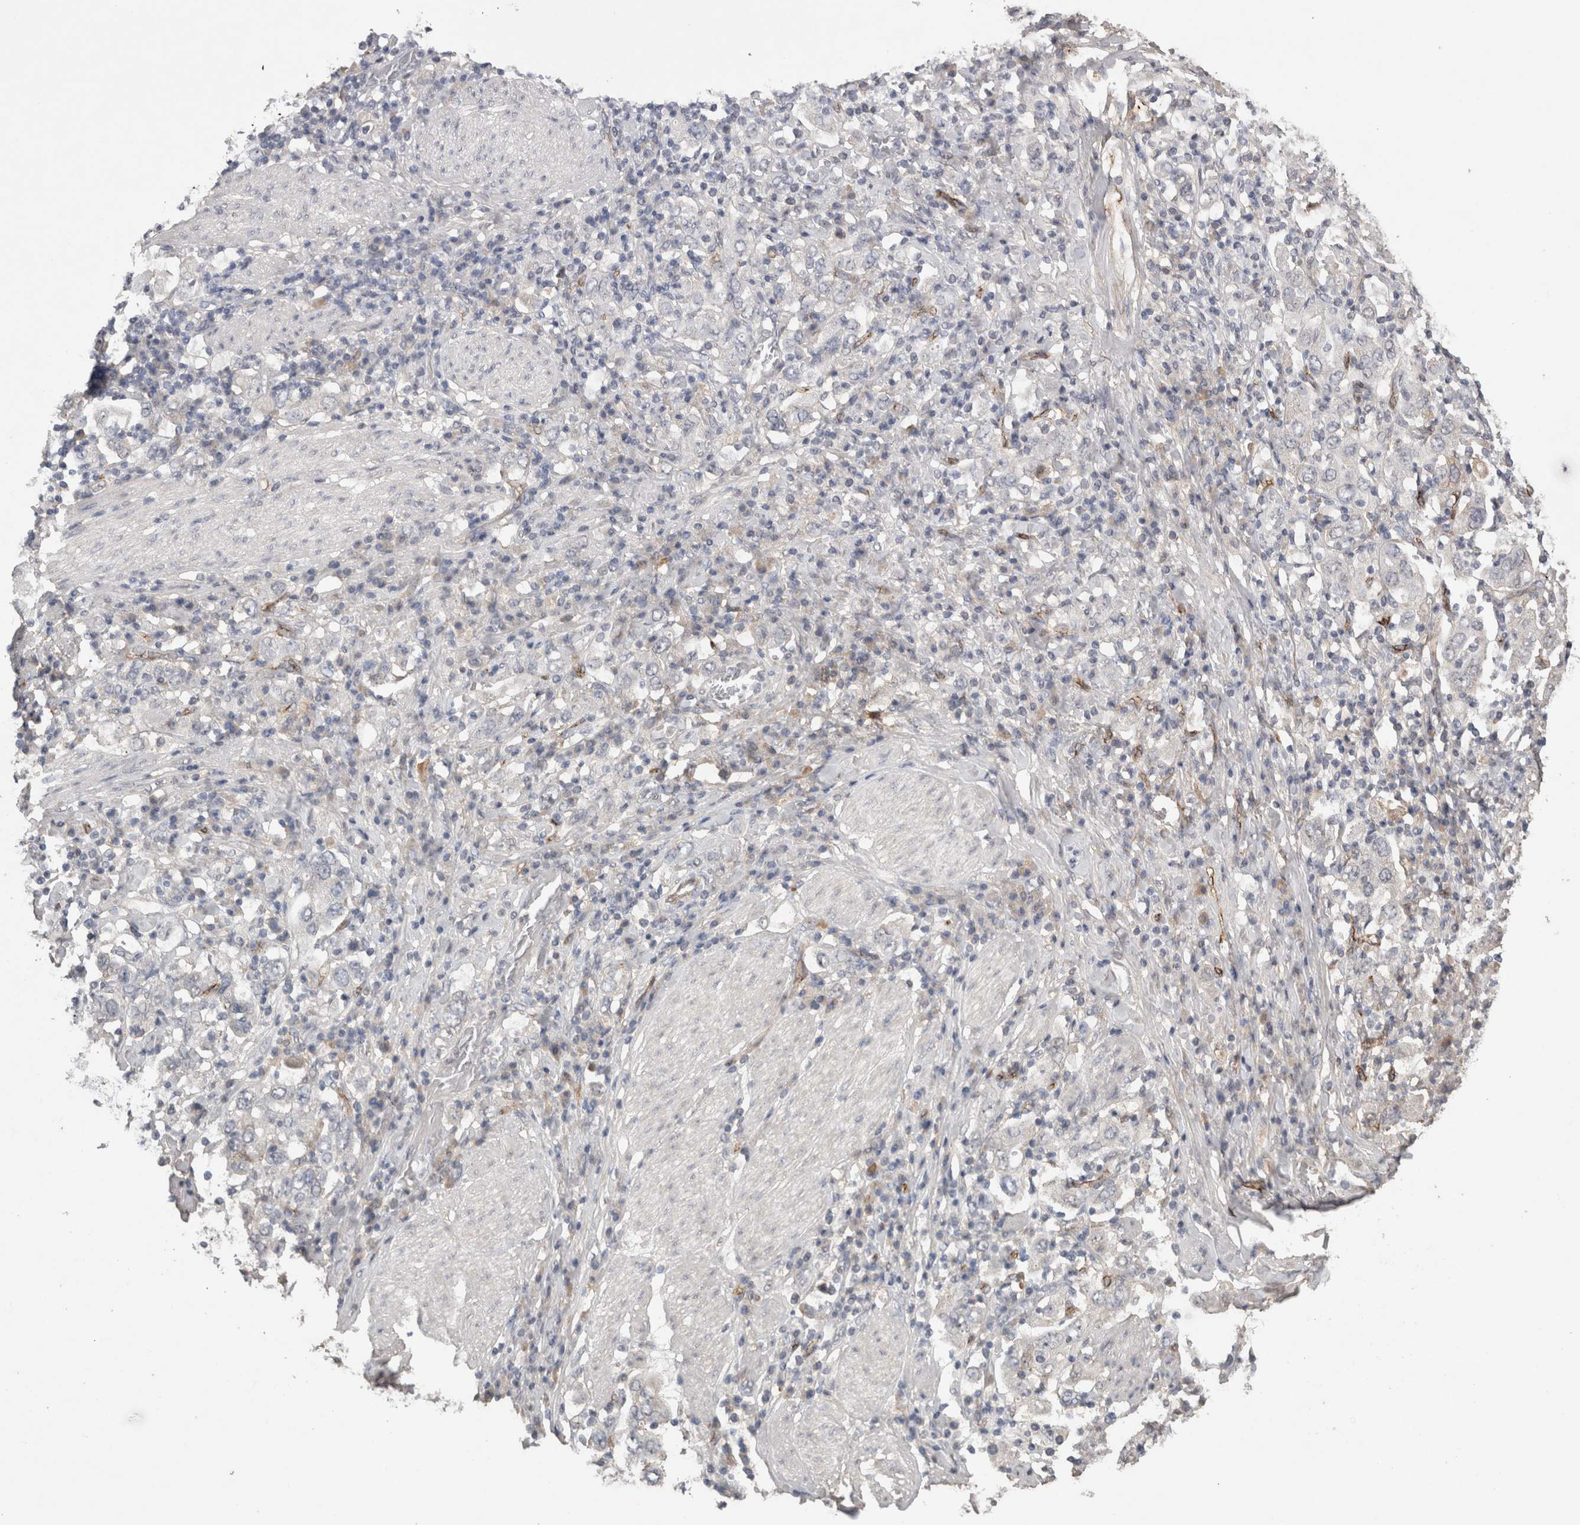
{"staining": {"intensity": "negative", "quantity": "none", "location": "none"}, "tissue": "stomach cancer", "cell_type": "Tumor cells", "image_type": "cancer", "snomed": [{"axis": "morphology", "description": "Adenocarcinoma, NOS"}, {"axis": "topography", "description": "Stomach, upper"}], "caption": "Tumor cells are negative for brown protein staining in stomach adenocarcinoma. Brightfield microscopy of immunohistochemistry stained with DAB (3,3'-diaminobenzidine) (brown) and hematoxylin (blue), captured at high magnification.", "gene": "CDH13", "patient": {"sex": "male", "age": 62}}